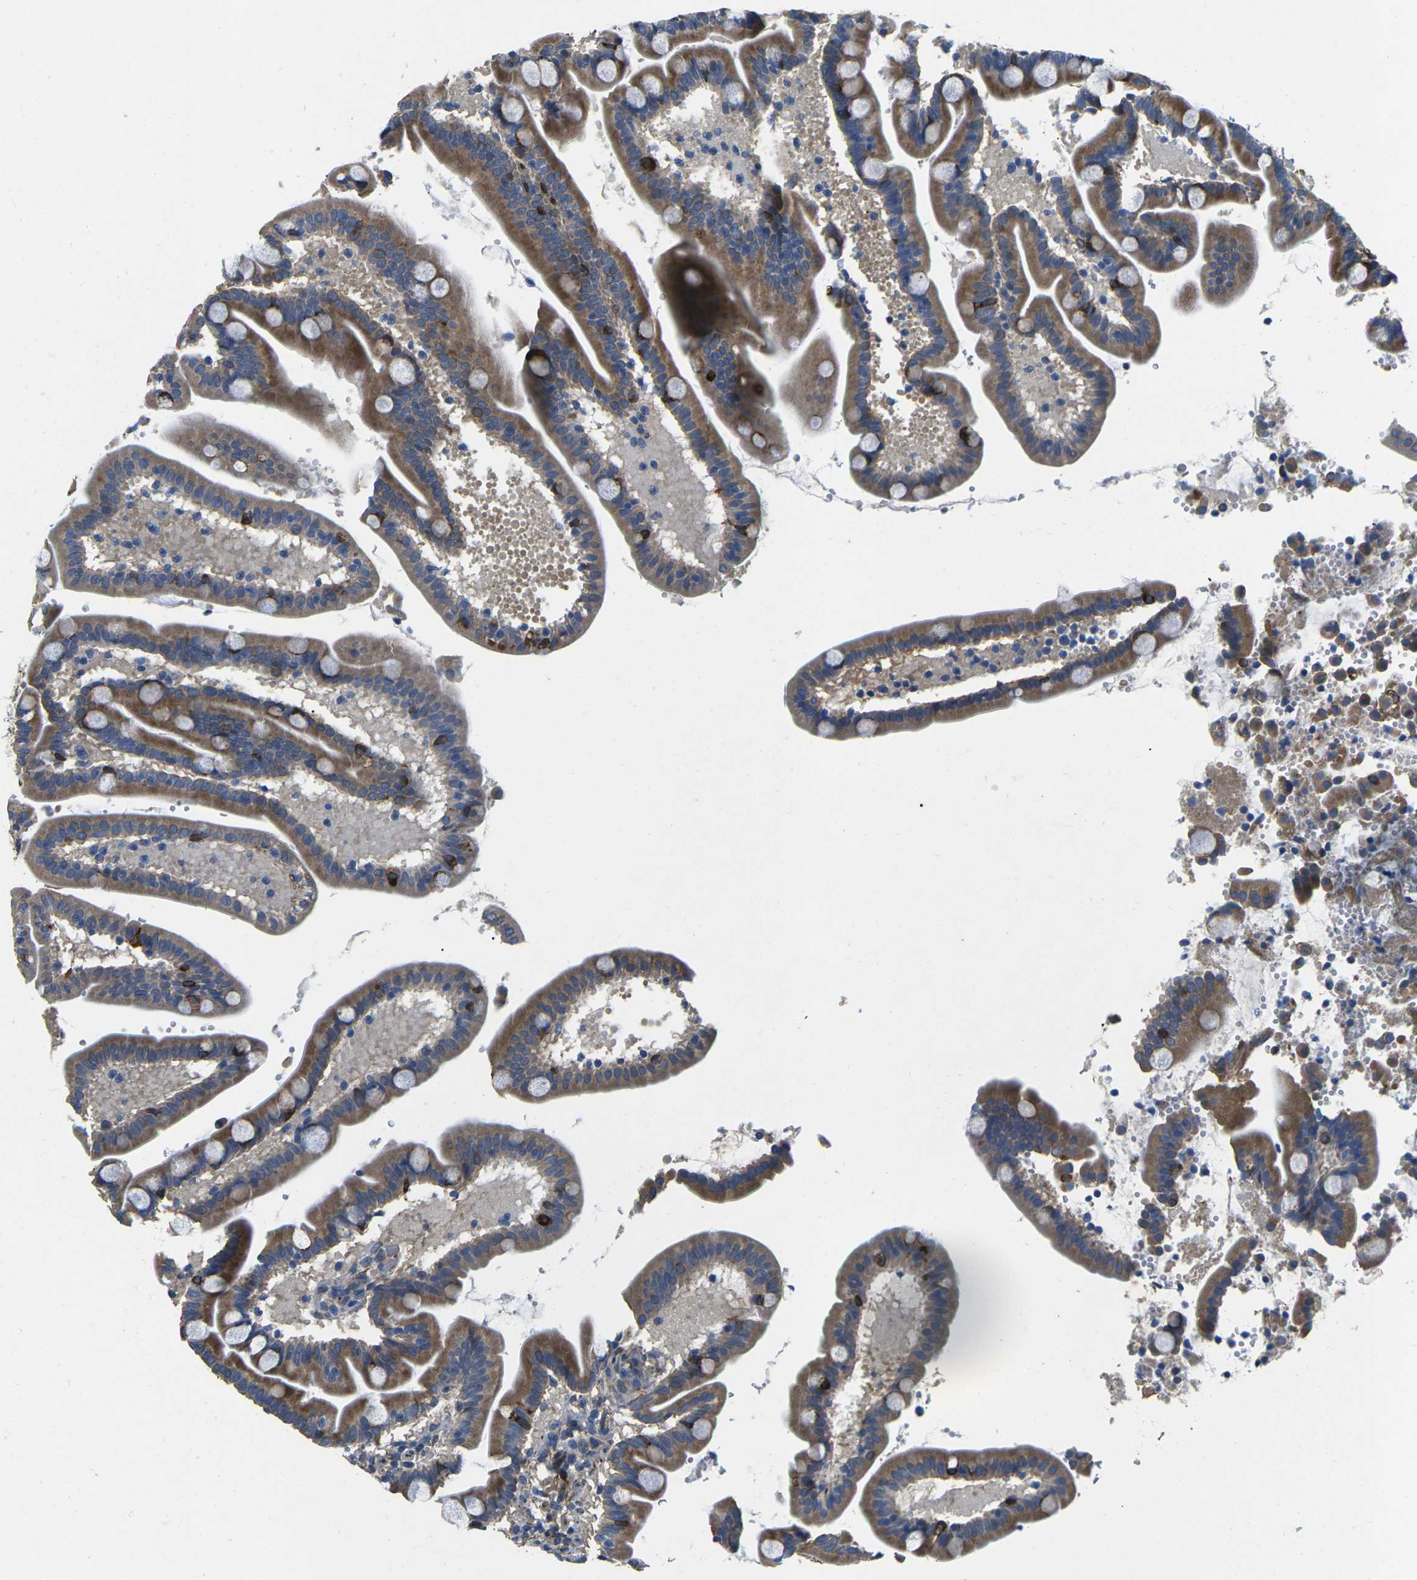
{"staining": {"intensity": "moderate", "quantity": ">75%", "location": "cytoplasmic/membranous"}, "tissue": "duodenum", "cell_type": "Glandular cells", "image_type": "normal", "snomed": [{"axis": "morphology", "description": "Normal tissue, NOS"}, {"axis": "topography", "description": "Duodenum"}], "caption": "Immunohistochemical staining of unremarkable duodenum reveals >75% levels of moderate cytoplasmic/membranous protein staining in about >75% of glandular cells. Nuclei are stained in blue.", "gene": "PDZD8", "patient": {"sex": "male", "age": 54}}